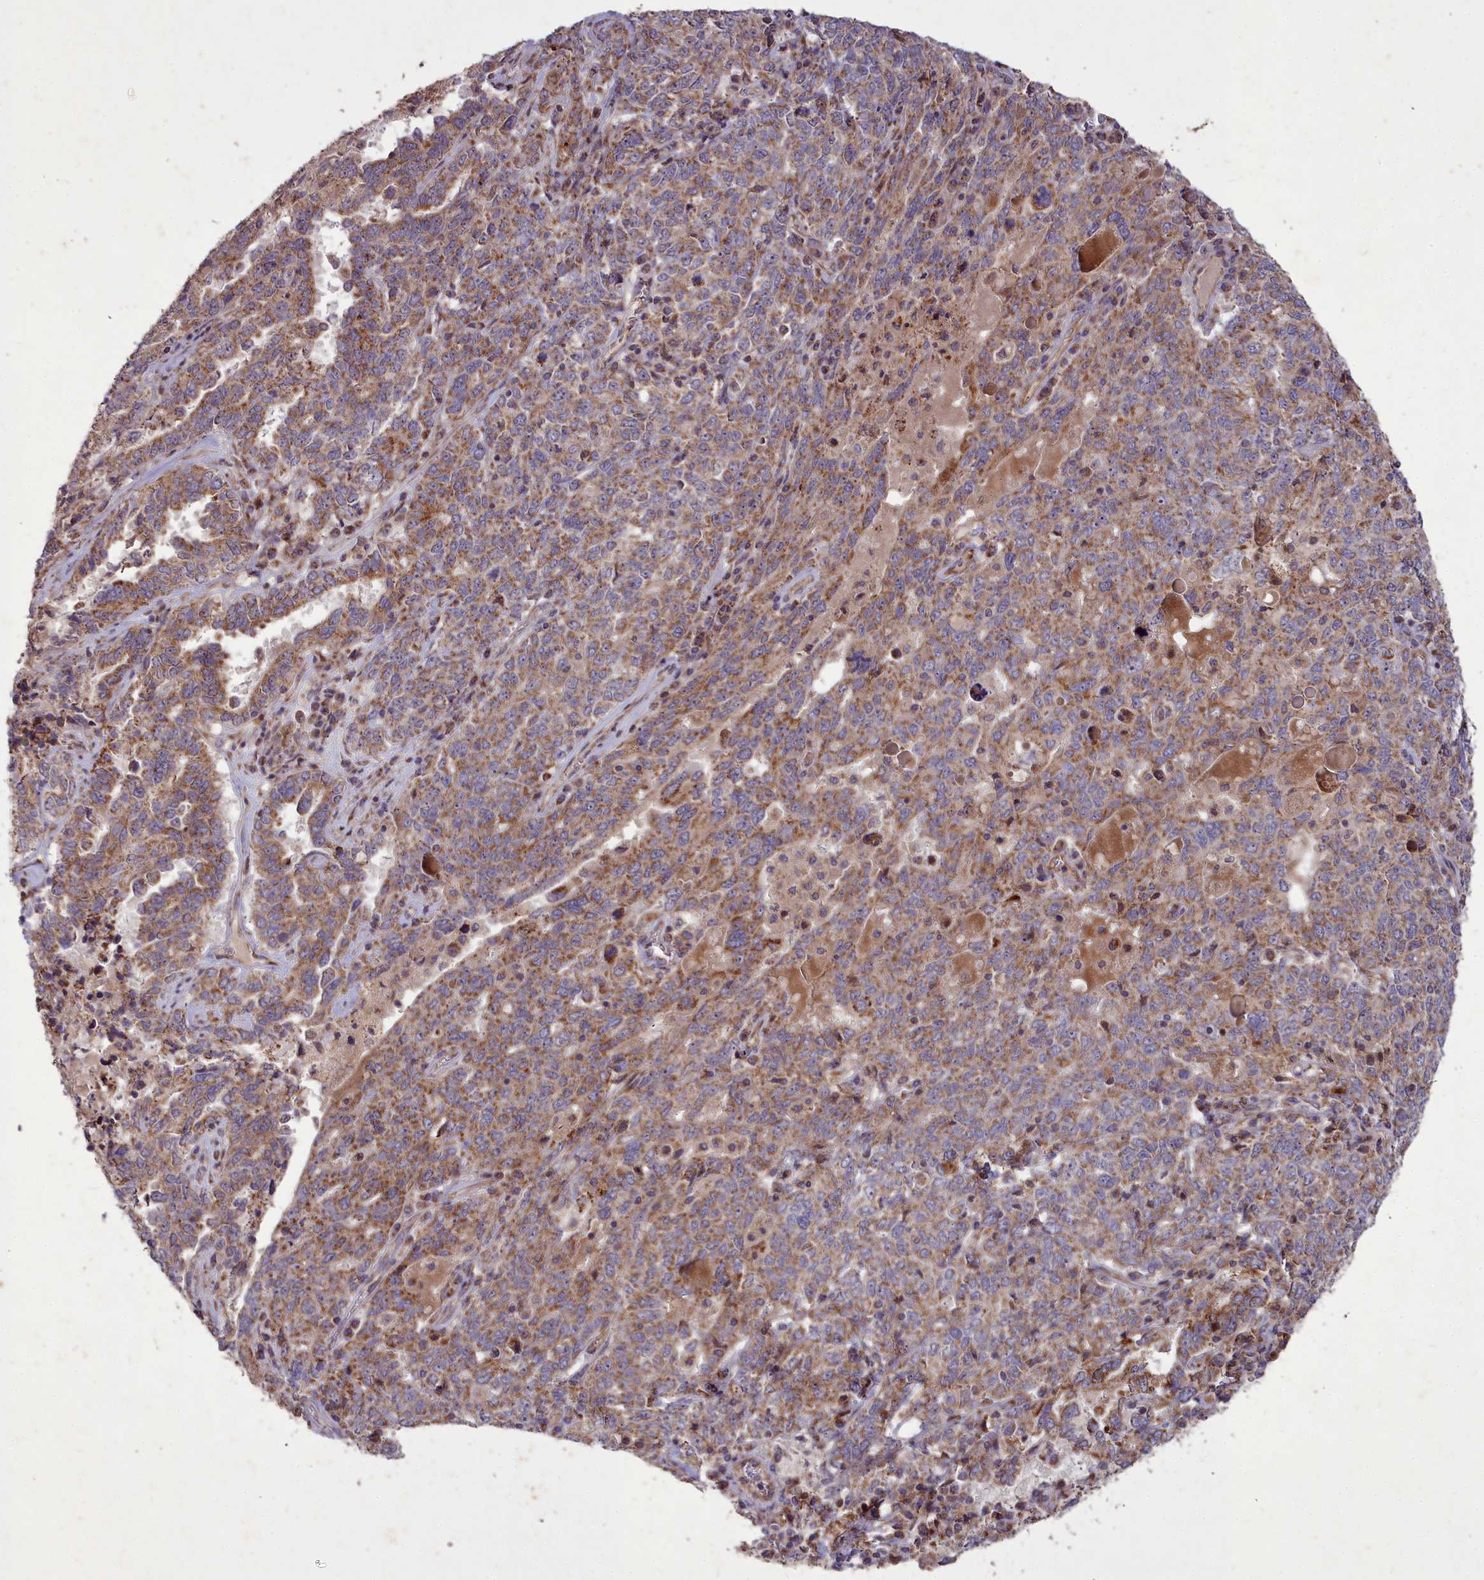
{"staining": {"intensity": "moderate", "quantity": ">75%", "location": "cytoplasmic/membranous"}, "tissue": "ovarian cancer", "cell_type": "Tumor cells", "image_type": "cancer", "snomed": [{"axis": "morphology", "description": "Carcinoma, endometroid"}, {"axis": "topography", "description": "Ovary"}], "caption": "Tumor cells show medium levels of moderate cytoplasmic/membranous positivity in approximately >75% of cells in ovarian cancer. The protein of interest is stained brown, and the nuclei are stained in blue (DAB (3,3'-diaminobenzidine) IHC with brightfield microscopy, high magnification).", "gene": "COX11", "patient": {"sex": "female", "age": 62}}